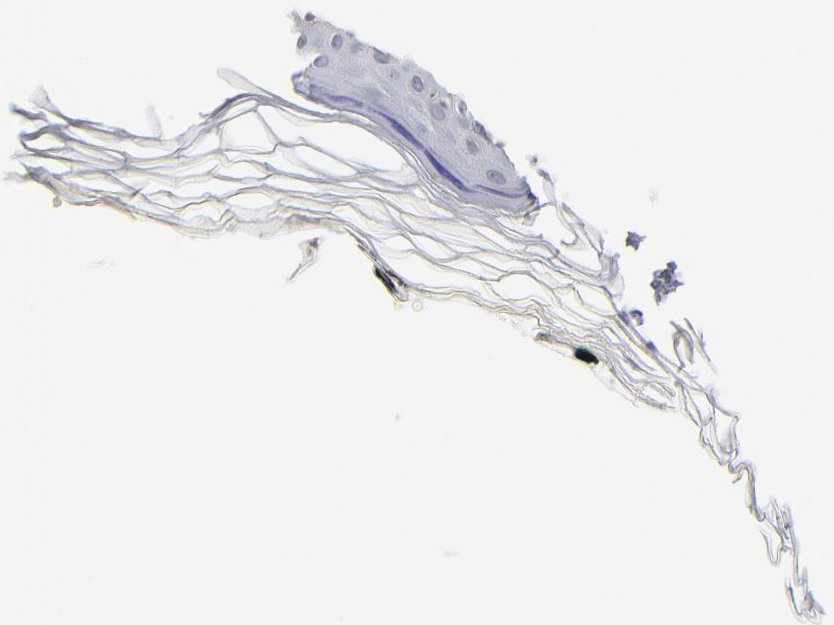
{"staining": {"intensity": "negative", "quantity": "none", "location": "none"}, "tissue": "skin", "cell_type": "Fibroblasts", "image_type": "normal", "snomed": [{"axis": "morphology", "description": "Normal tissue, NOS"}, {"axis": "topography", "description": "Skin"}], "caption": "Benign skin was stained to show a protein in brown. There is no significant positivity in fibroblasts.", "gene": "MRPL58", "patient": {"sex": "female", "age": 19}}